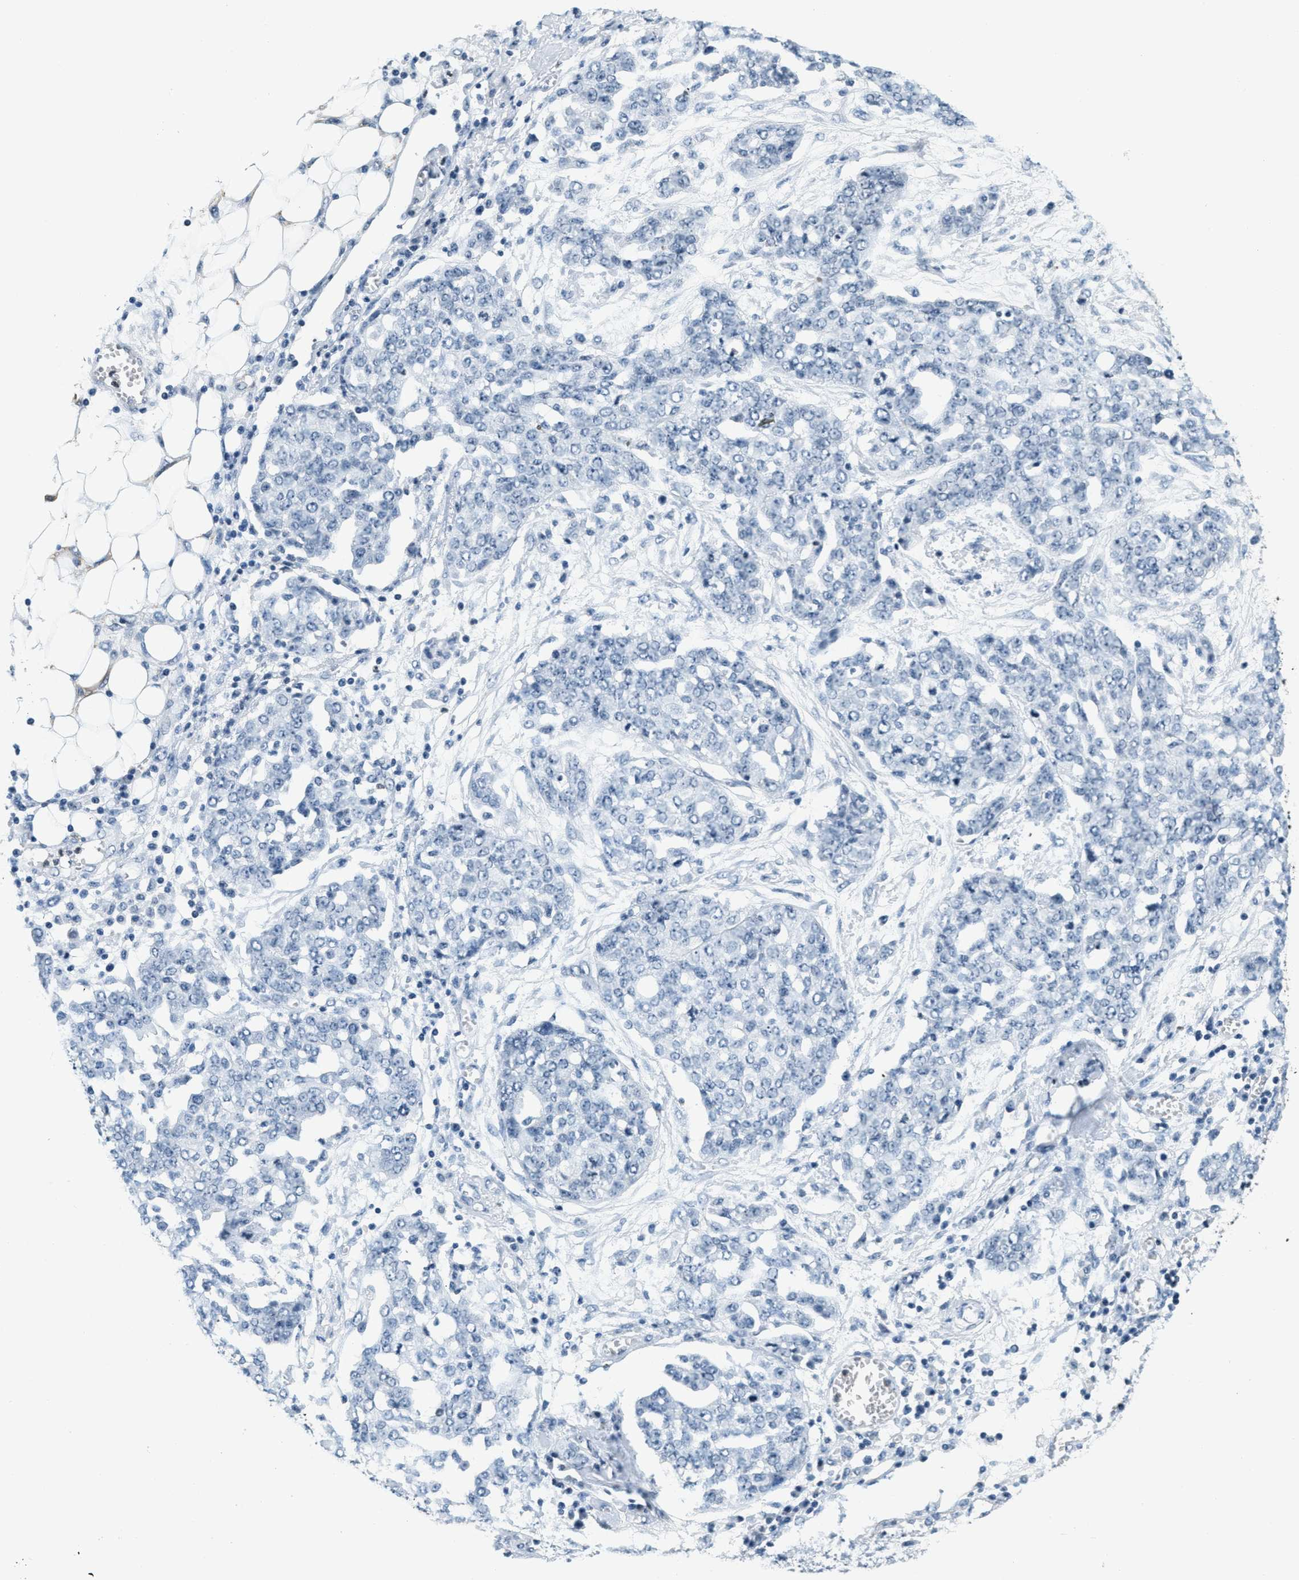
{"staining": {"intensity": "negative", "quantity": "none", "location": "none"}, "tissue": "ovarian cancer", "cell_type": "Tumor cells", "image_type": "cancer", "snomed": [{"axis": "morphology", "description": "Cystadenocarcinoma, serous, NOS"}, {"axis": "topography", "description": "Soft tissue"}, {"axis": "topography", "description": "Ovary"}], "caption": "This is an immunohistochemistry histopathology image of human ovarian serous cystadenocarcinoma. There is no staining in tumor cells.", "gene": "CA4", "patient": {"sex": "female", "age": 57}}